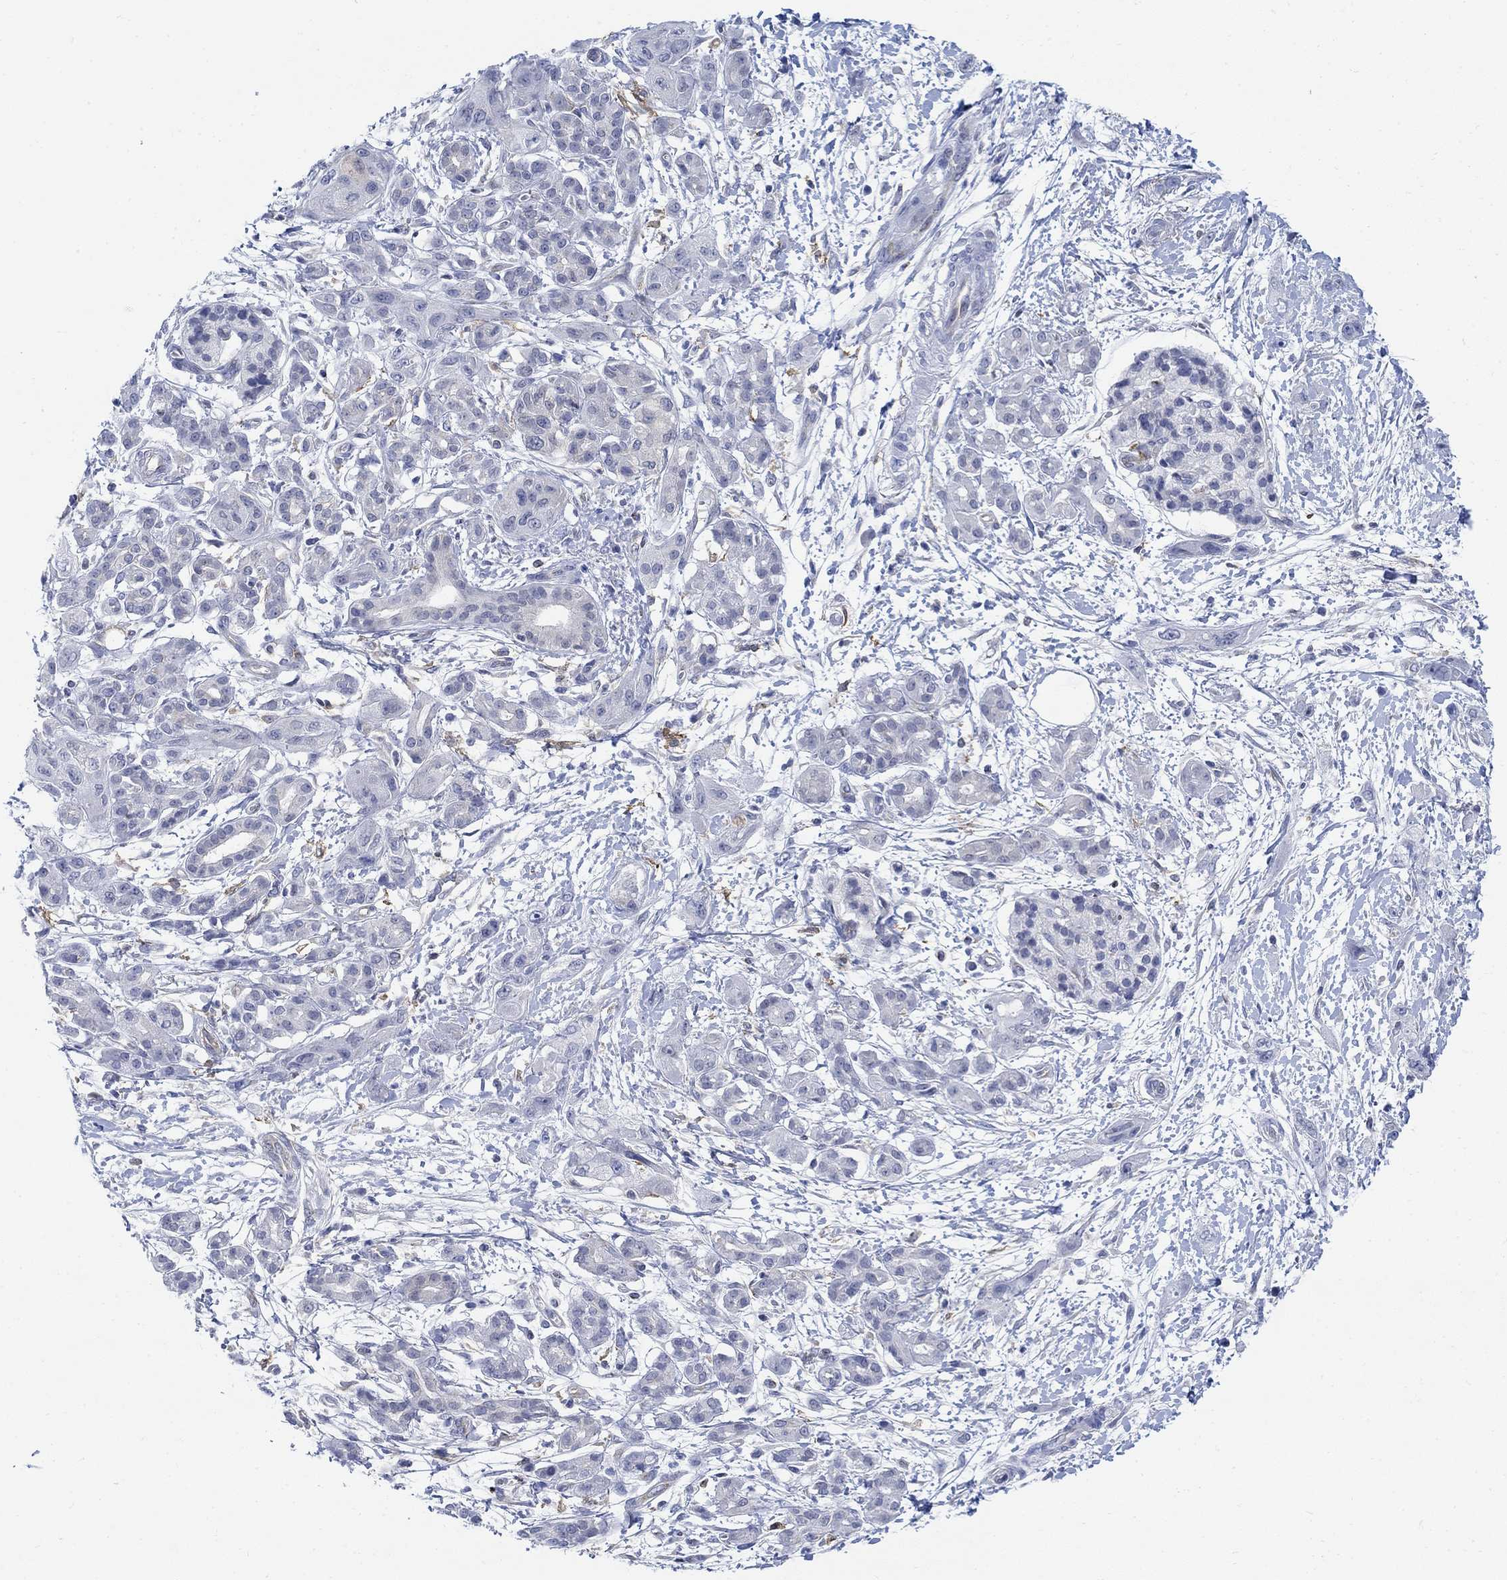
{"staining": {"intensity": "negative", "quantity": "none", "location": "none"}, "tissue": "pancreatic cancer", "cell_type": "Tumor cells", "image_type": "cancer", "snomed": [{"axis": "morphology", "description": "Adenocarcinoma, NOS"}, {"axis": "topography", "description": "Pancreas"}], "caption": "The immunohistochemistry (IHC) image has no significant staining in tumor cells of pancreatic cancer (adenocarcinoma) tissue.", "gene": "PHF21B", "patient": {"sex": "male", "age": 72}}